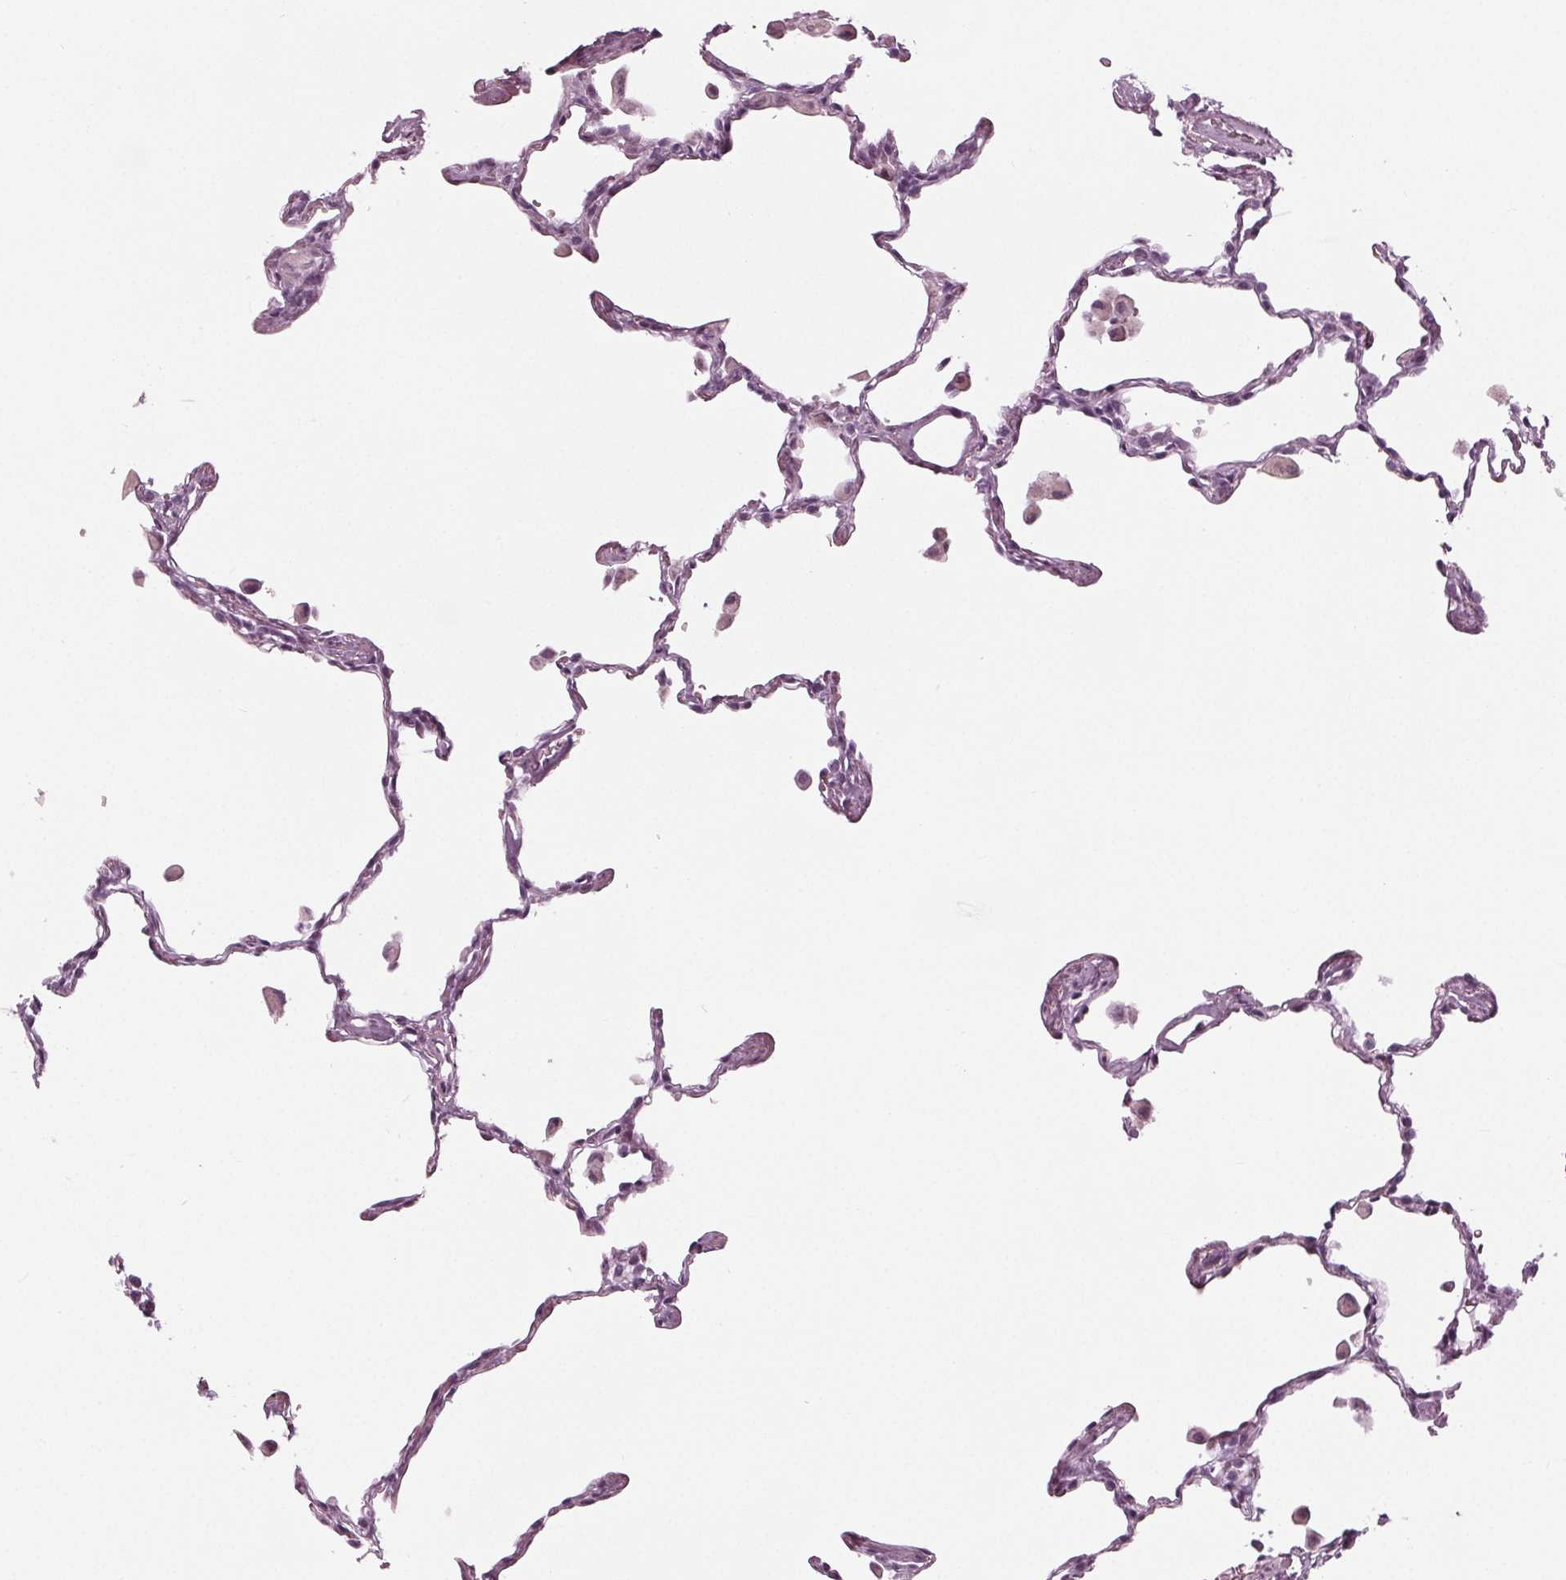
{"staining": {"intensity": "negative", "quantity": "none", "location": "none"}, "tissue": "lung", "cell_type": "Alveolar cells", "image_type": "normal", "snomed": [{"axis": "morphology", "description": "Normal tissue, NOS"}, {"axis": "topography", "description": "Lung"}], "caption": "Immunohistochemical staining of benign human lung shows no significant staining in alveolar cells.", "gene": "KRT28", "patient": {"sex": "female", "age": 47}}